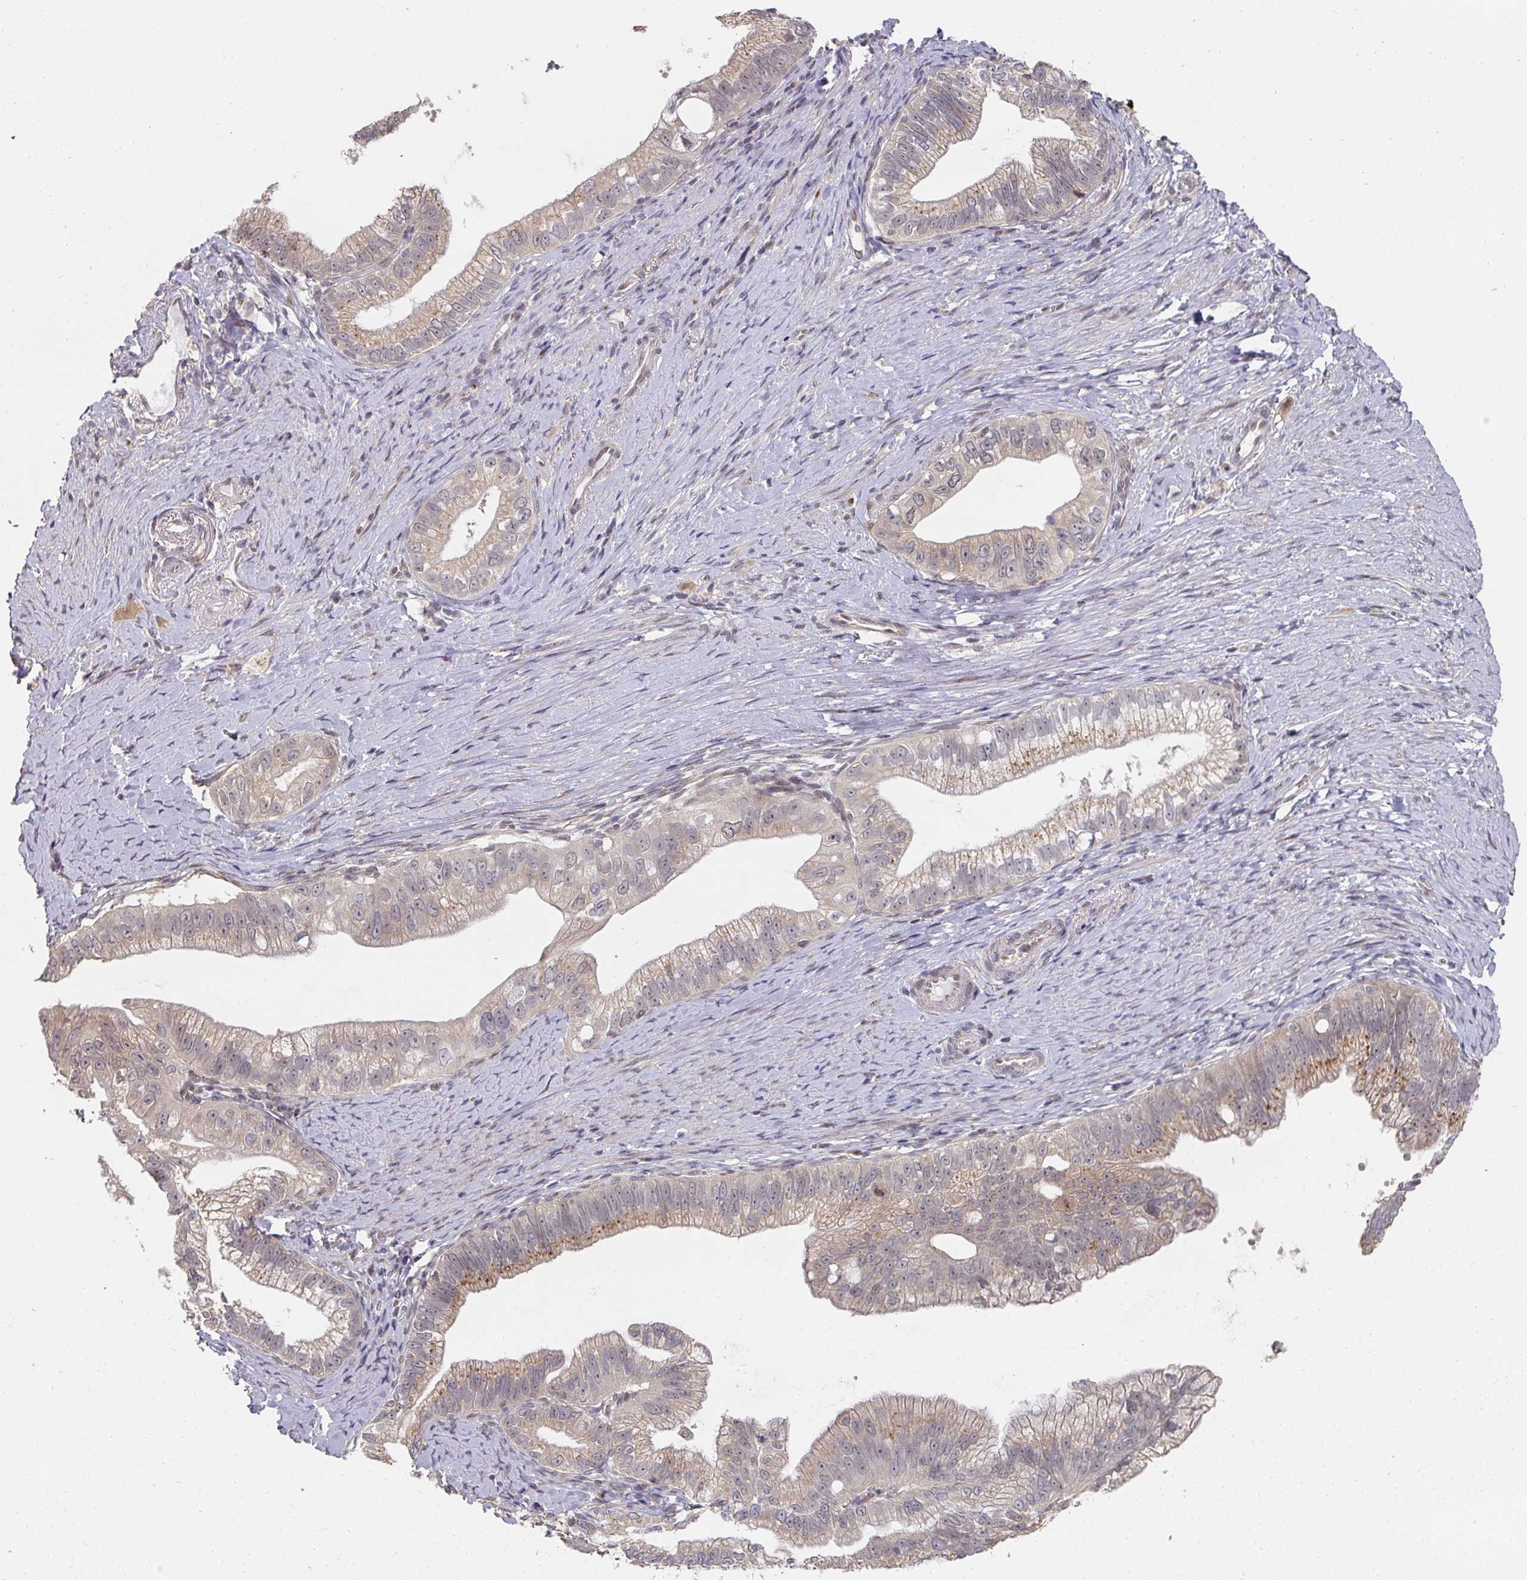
{"staining": {"intensity": "moderate", "quantity": "<25%", "location": "cytoplasmic/membranous"}, "tissue": "pancreatic cancer", "cell_type": "Tumor cells", "image_type": "cancer", "snomed": [{"axis": "morphology", "description": "Adenocarcinoma, NOS"}, {"axis": "topography", "description": "Pancreas"}], "caption": "The immunohistochemical stain shows moderate cytoplasmic/membranous staining in tumor cells of pancreatic cancer (adenocarcinoma) tissue.", "gene": "C18orf25", "patient": {"sex": "male", "age": 70}}